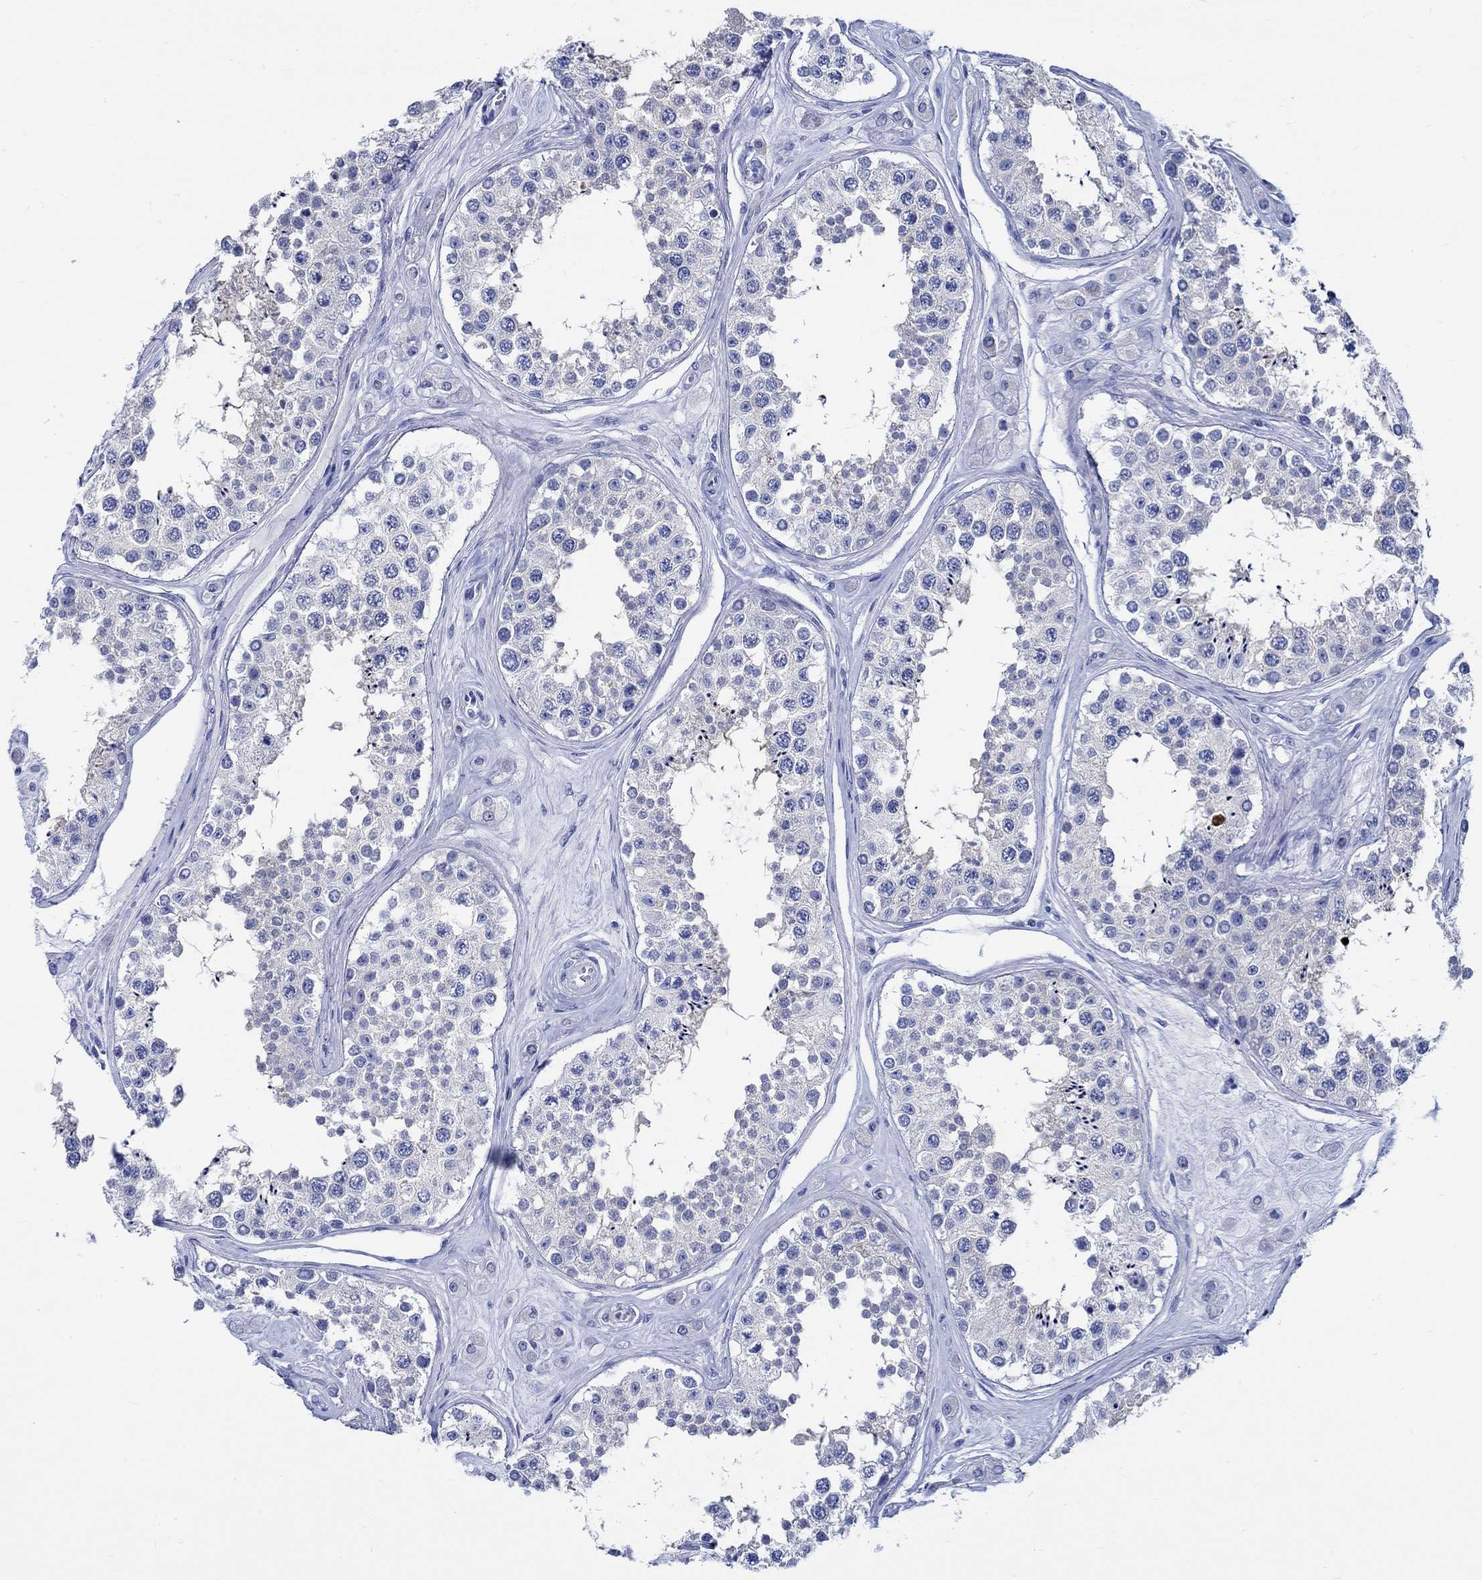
{"staining": {"intensity": "negative", "quantity": "none", "location": "none"}, "tissue": "testis", "cell_type": "Cells in seminiferous ducts", "image_type": "normal", "snomed": [{"axis": "morphology", "description": "Normal tissue, NOS"}, {"axis": "topography", "description": "Testis"}], "caption": "DAB immunohistochemical staining of normal human testis shows no significant positivity in cells in seminiferous ducts. (Stains: DAB (3,3'-diaminobenzidine) immunohistochemistry (IHC) with hematoxylin counter stain, Microscopy: brightfield microscopy at high magnification).", "gene": "PTPRN2", "patient": {"sex": "male", "age": 25}}